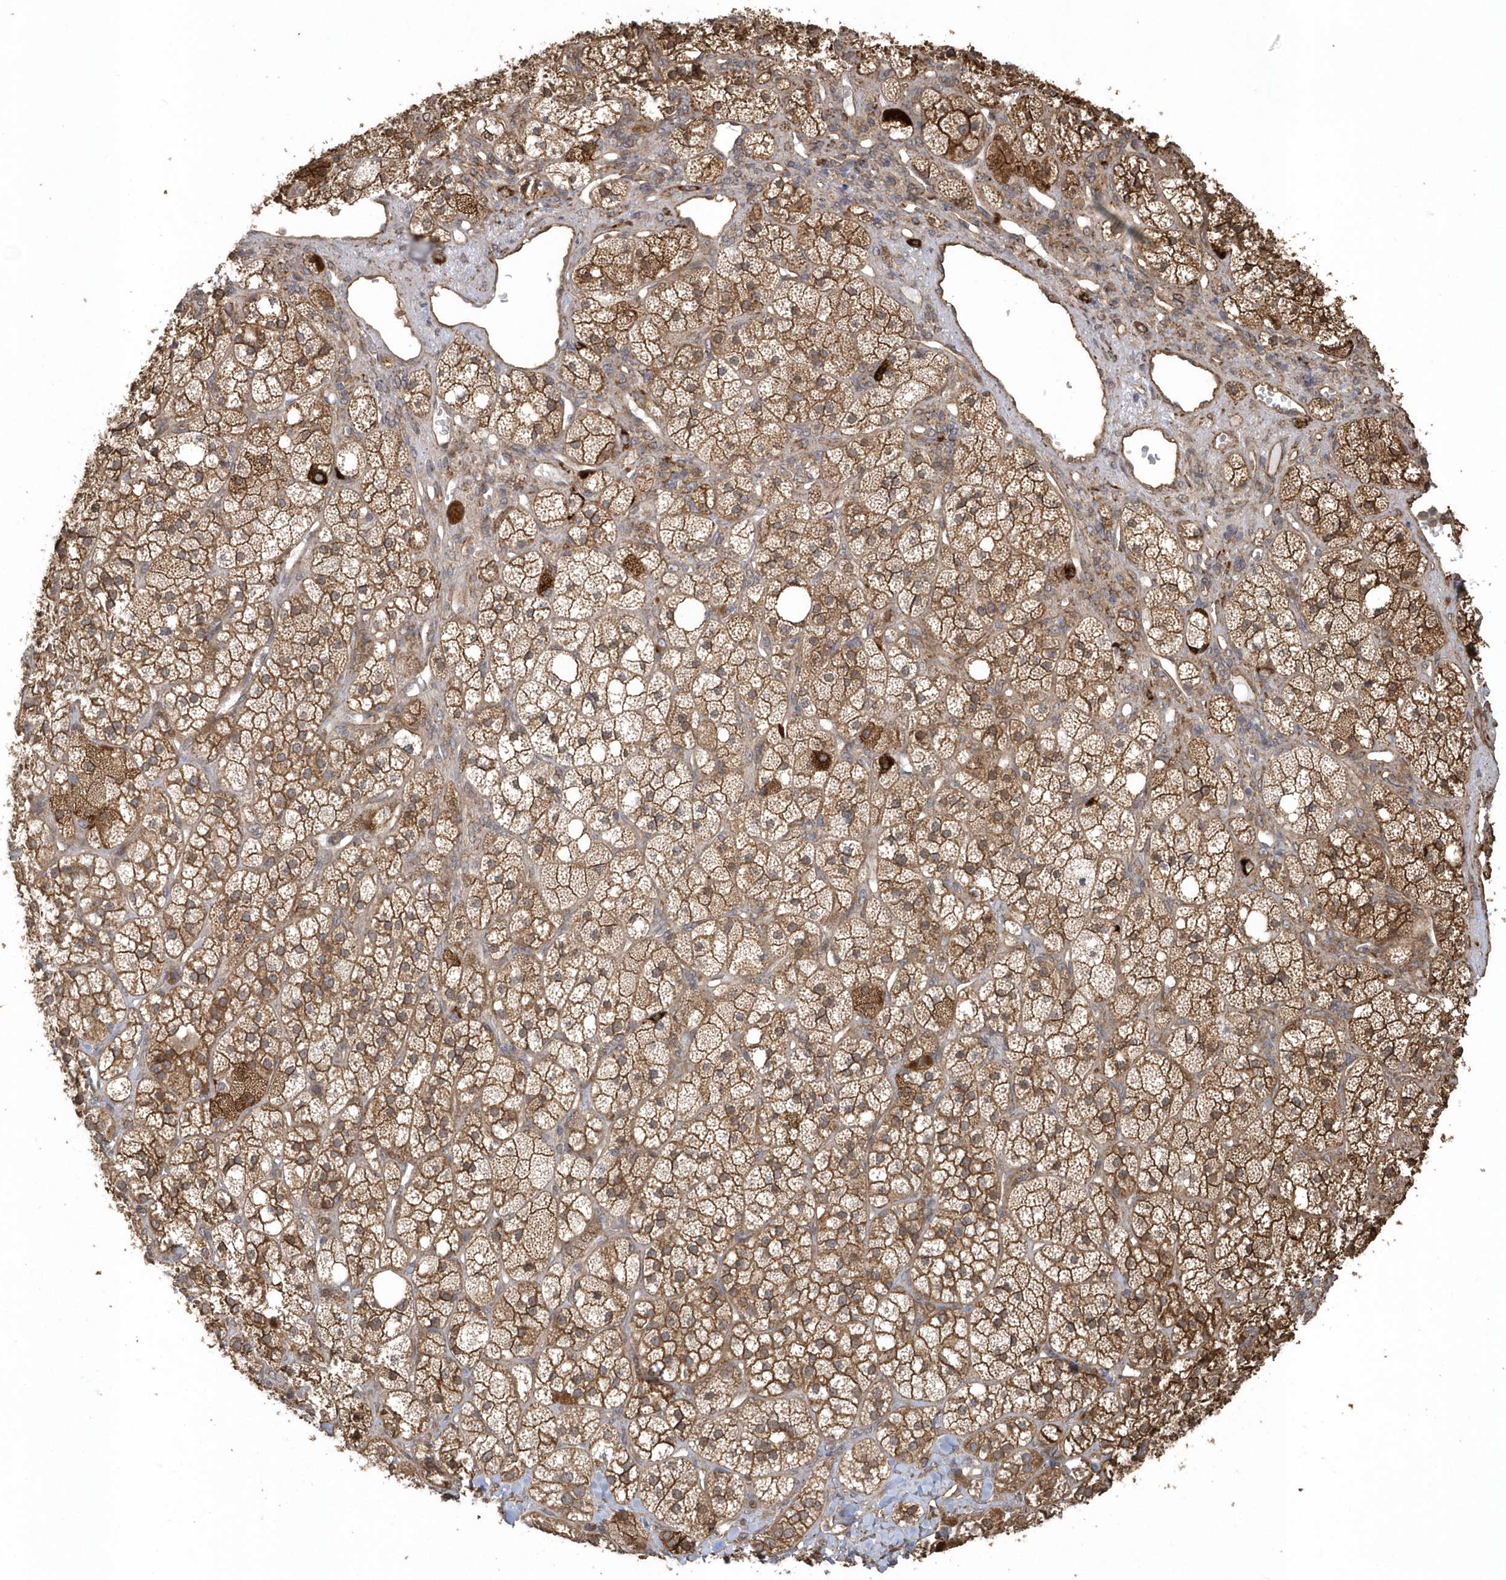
{"staining": {"intensity": "moderate", "quantity": ">75%", "location": "cytoplasmic/membranous"}, "tissue": "adrenal gland", "cell_type": "Glandular cells", "image_type": "normal", "snomed": [{"axis": "morphology", "description": "Normal tissue, NOS"}, {"axis": "topography", "description": "Adrenal gland"}], "caption": "A brown stain labels moderate cytoplasmic/membranous positivity of a protein in glandular cells of unremarkable adrenal gland.", "gene": "HERPUD1", "patient": {"sex": "male", "age": 61}}